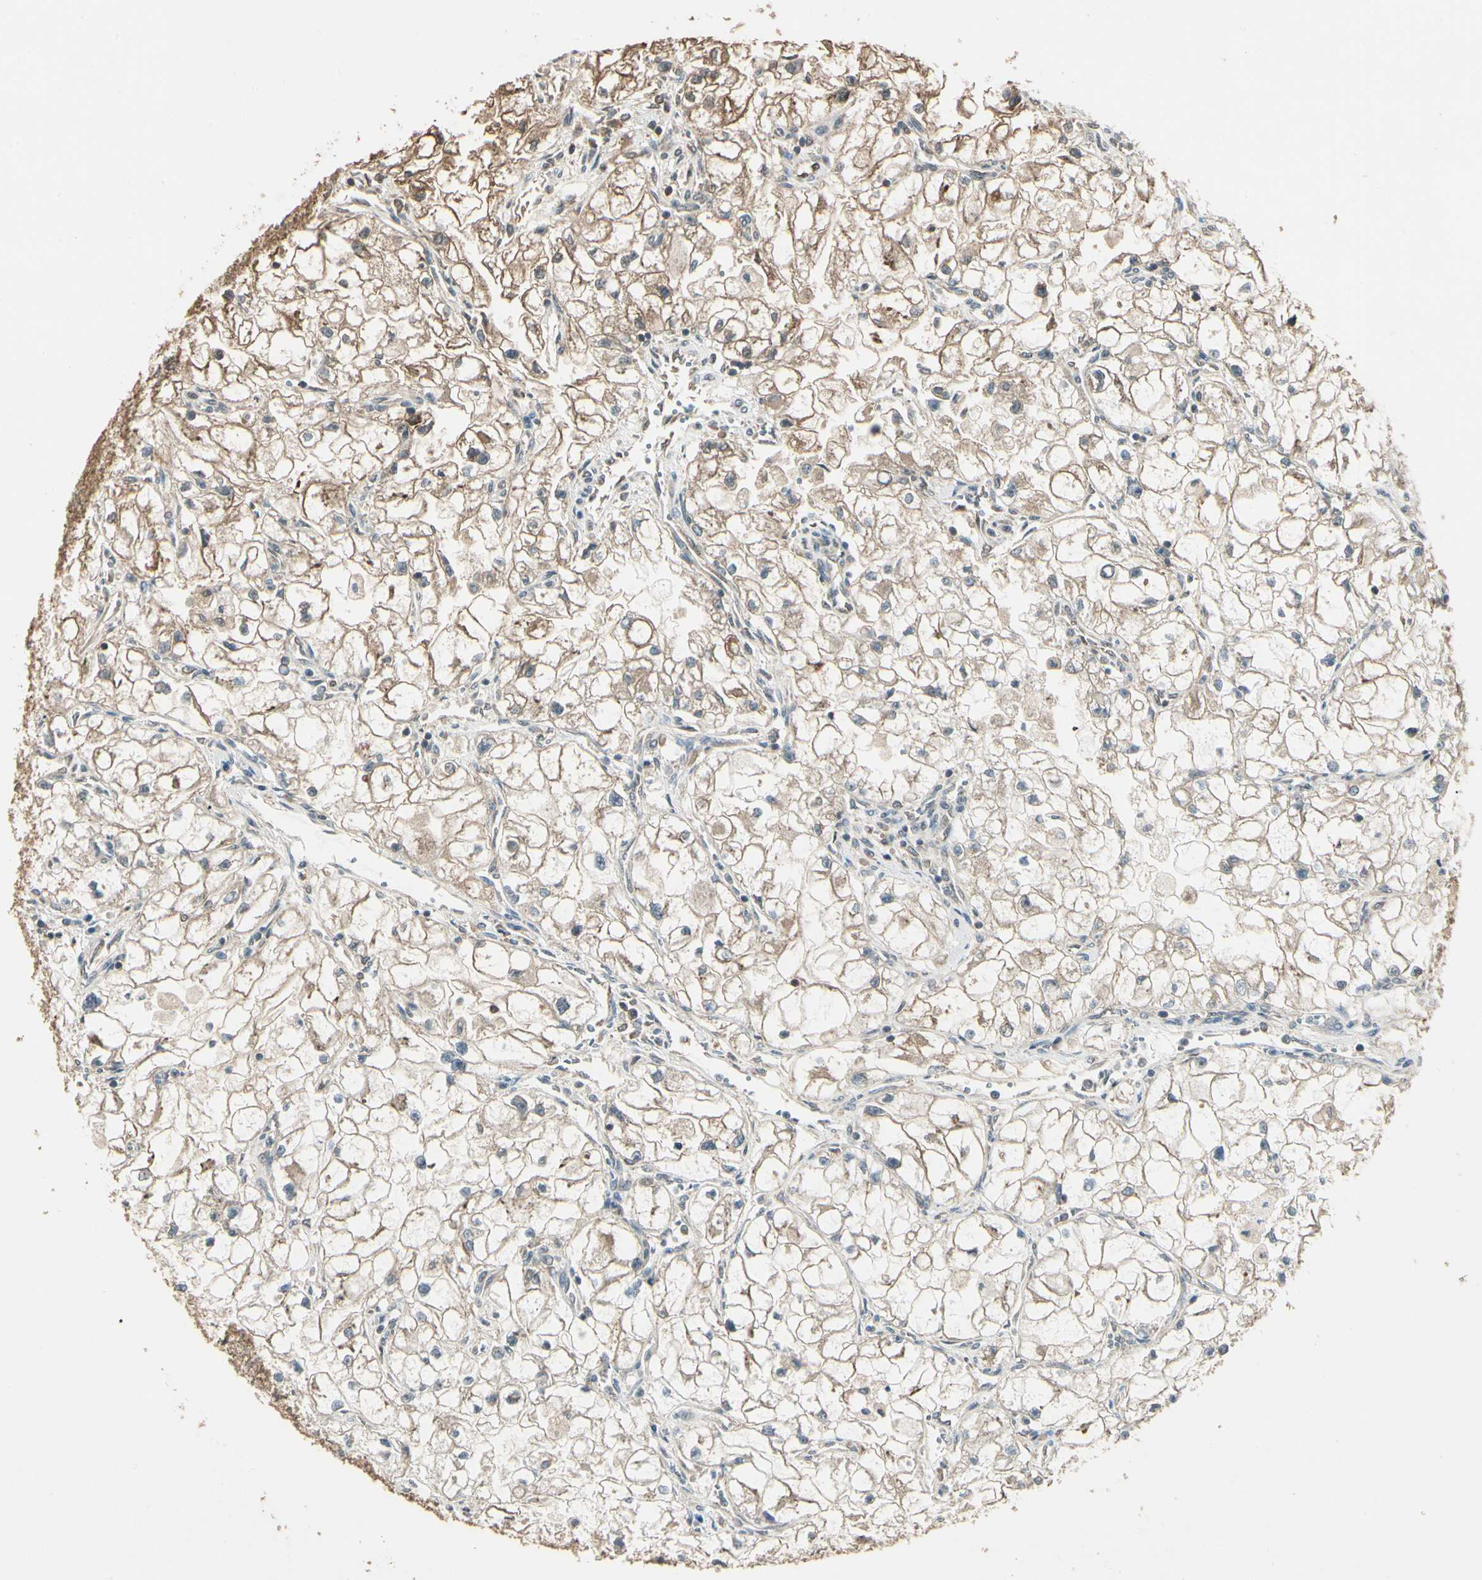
{"staining": {"intensity": "moderate", "quantity": ">75%", "location": "cytoplasmic/membranous"}, "tissue": "renal cancer", "cell_type": "Tumor cells", "image_type": "cancer", "snomed": [{"axis": "morphology", "description": "Adenocarcinoma, NOS"}, {"axis": "topography", "description": "Kidney"}], "caption": "The histopathology image shows immunohistochemical staining of renal cancer (adenocarcinoma). There is moderate cytoplasmic/membranous expression is appreciated in approximately >75% of tumor cells.", "gene": "CCT7", "patient": {"sex": "female", "age": 70}}